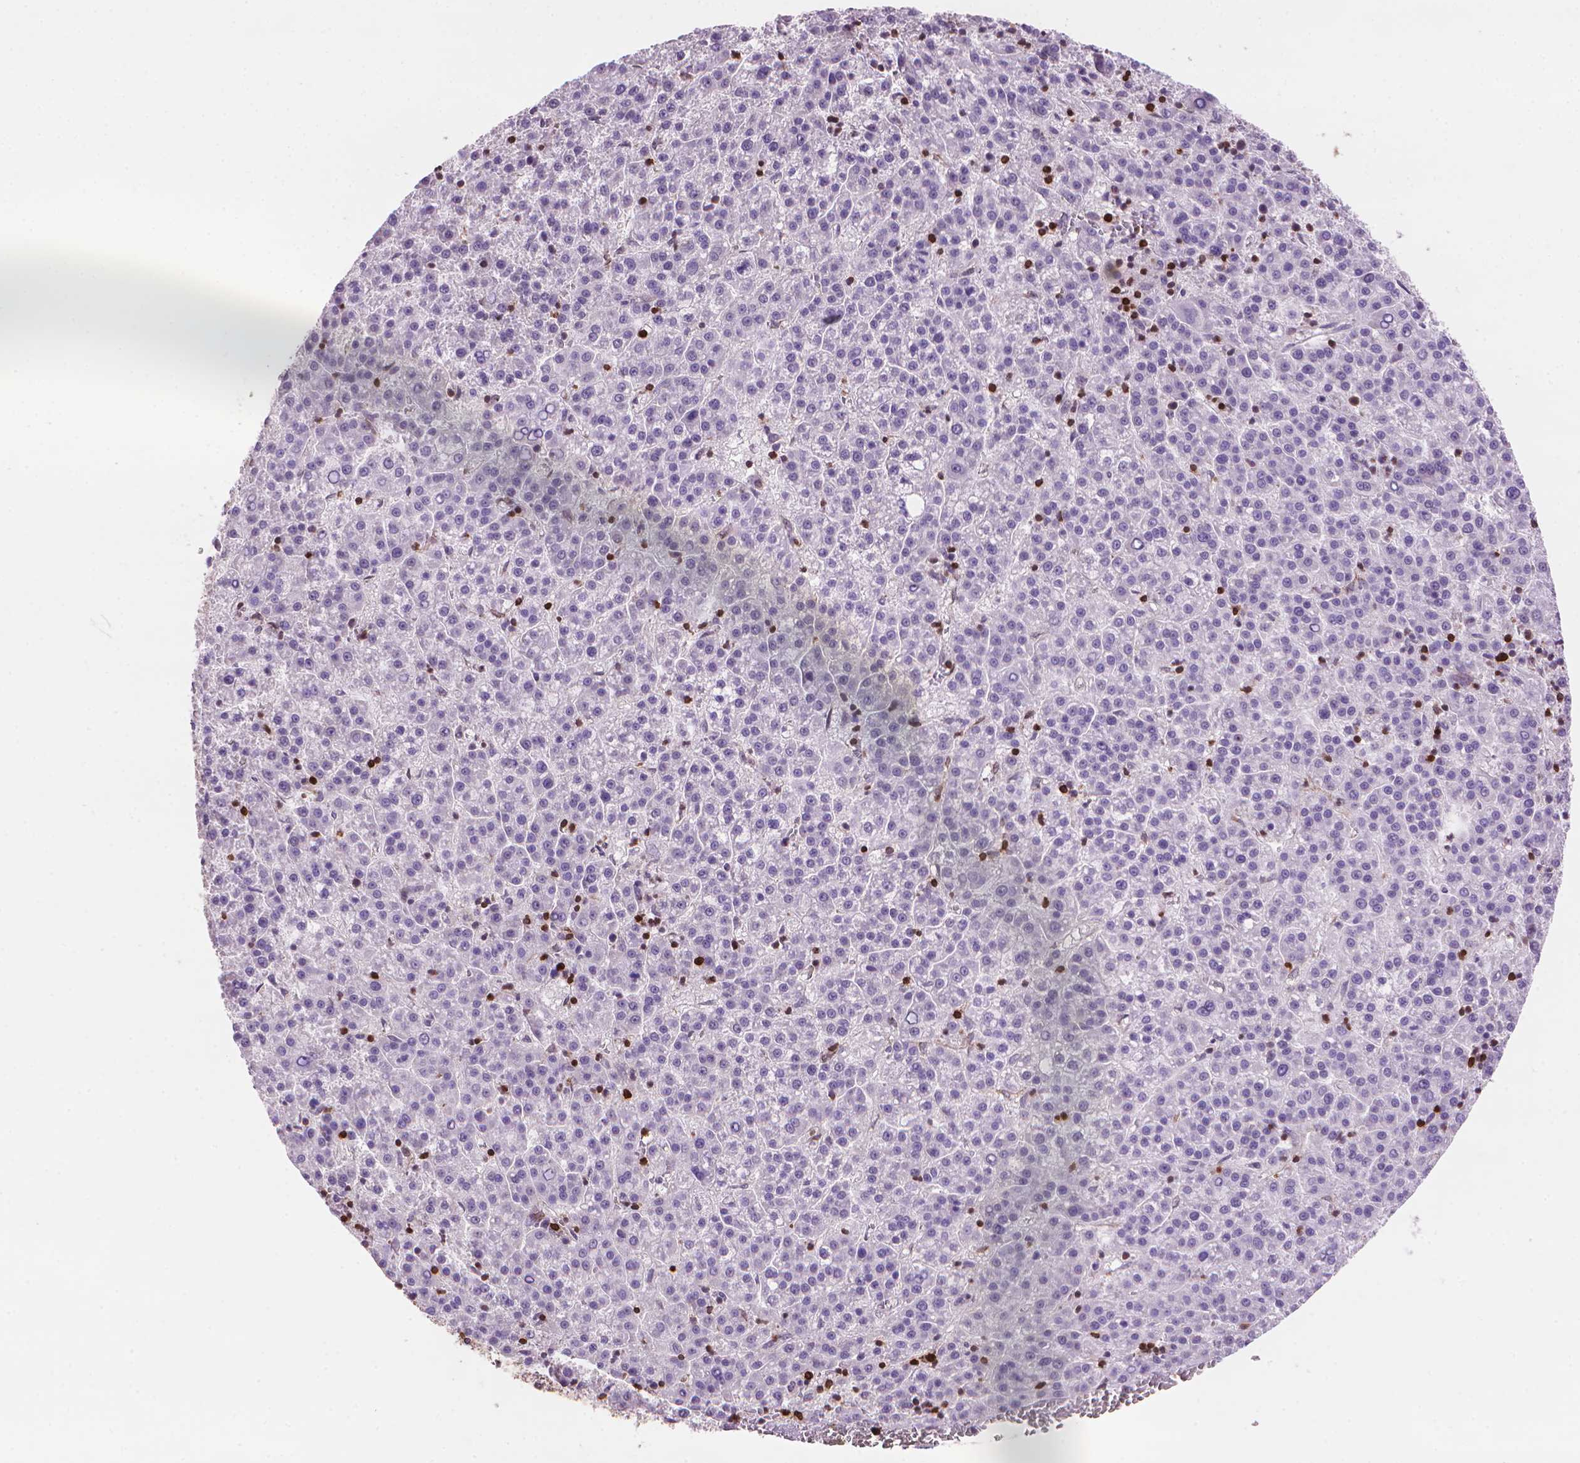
{"staining": {"intensity": "negative", "quantity": "none", "location": "none"}, "tissue": "liver cancer", "cell_type": "Tumor cells", "image_type": "cancer", "snomed": [{"axis": "morphology", "description": "Carcinoma, Hepatocellular, NOS"}, {"axis": "topography", "description": "Liver"}], "caption": "IHC of hepatocellular carcinoma (liver) shows no expression in tumor cells.", "gene": "BCL2", "patient": {"sex": "female", "age": 58}}